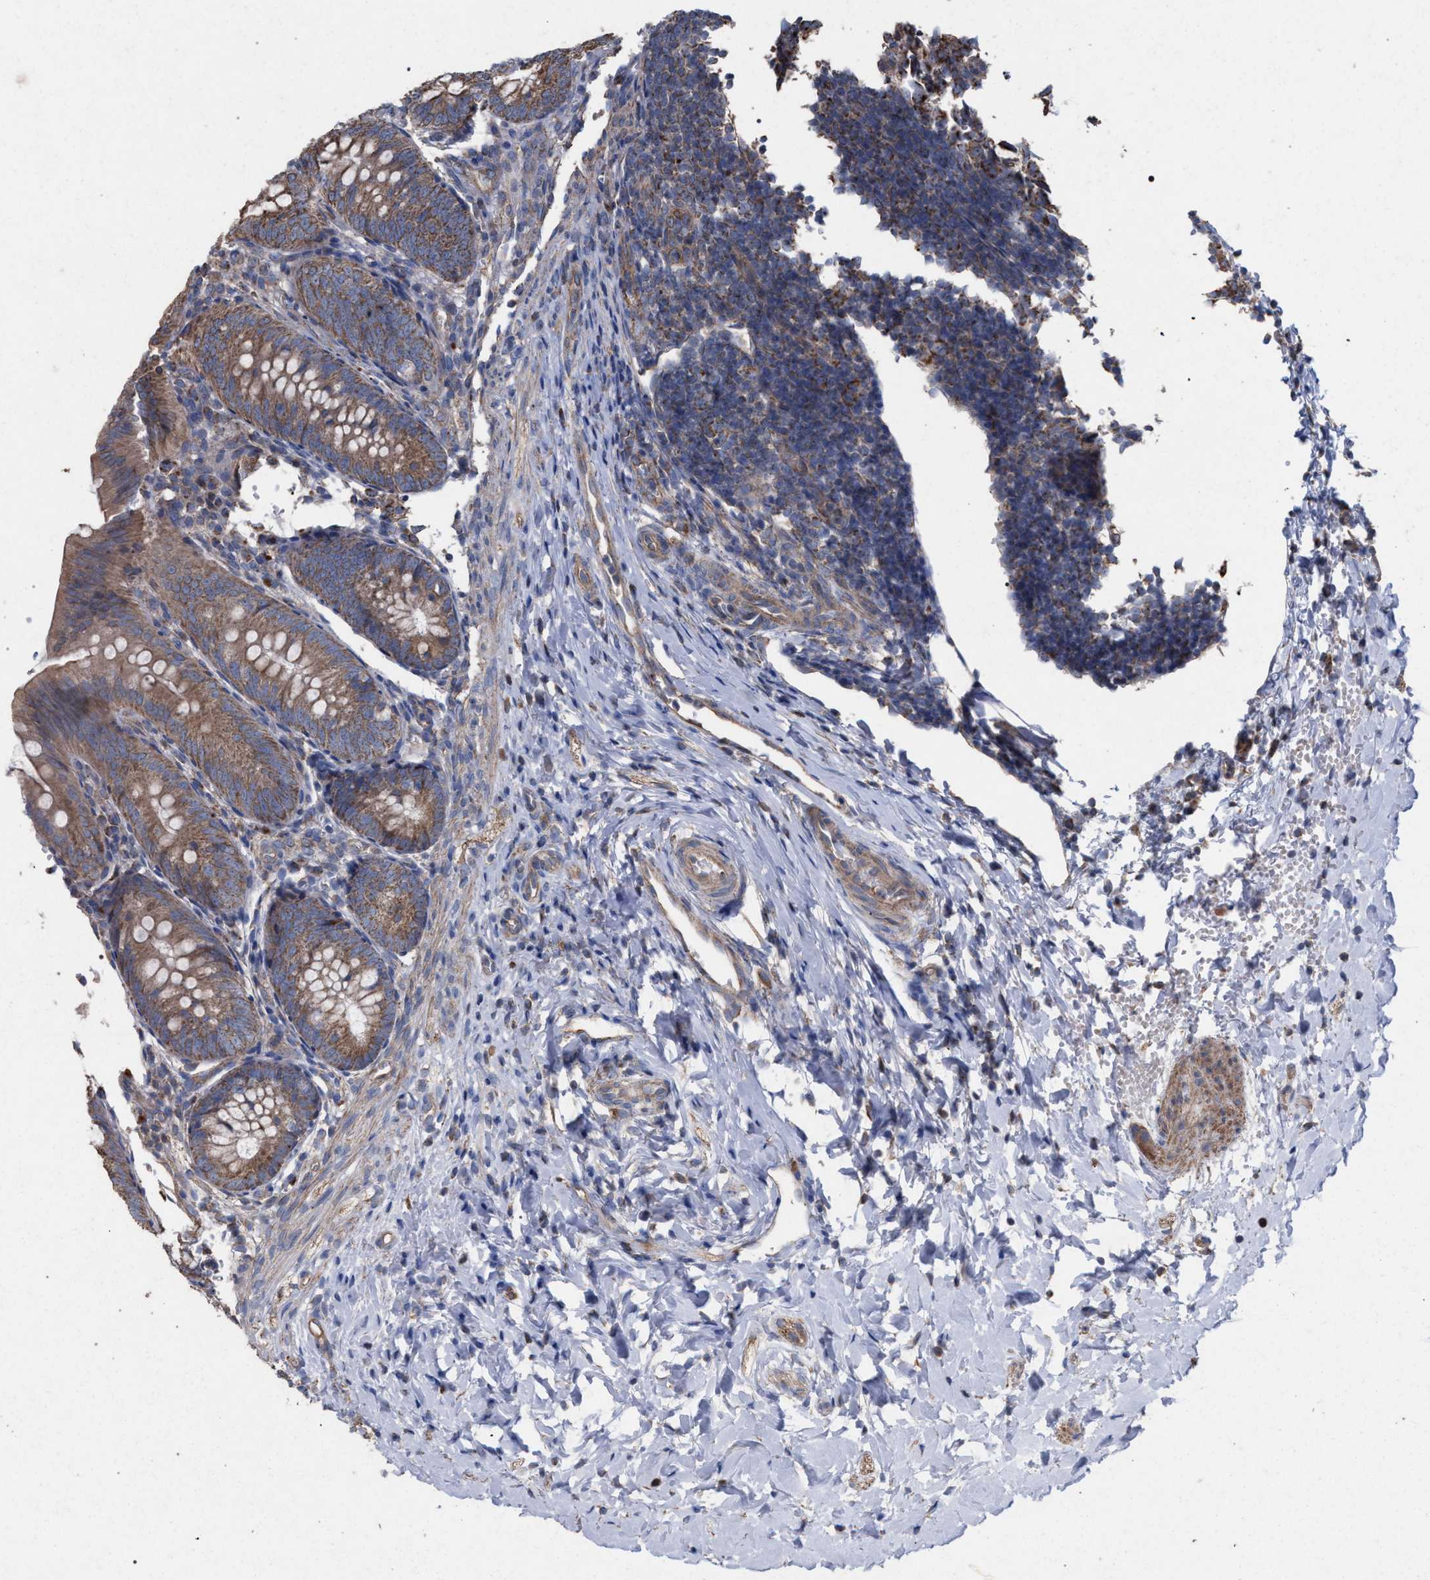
{"staining": {"intensity": "moderate", "quantity": ">75%", "location": "cytoplasmic/membranous"}, "tissue": "appendix", "cell_type": "Glandular cells", "image_type": "normal", "snomed": [{"axis": "morphology", "description": "Normal tissue, NOS"}, {"axis": "topography", "description": "Appendix"}], "caption": "Immunohistochemistry staining of benign appendix, which exhibits medium levels of moderate cytoplasmic/membranous positivity in approximately >75% of glandular cells indicating moderate cytoplasmic/membranous protein staining. The staining was performed using DAB (3,3'-diaminobenzidine) (brown) for protein detection and nuclei were counterstained in hematoxylin (blue).", "gene": "BCL2L12", "patient": {"sex": "male", "age": 1}}